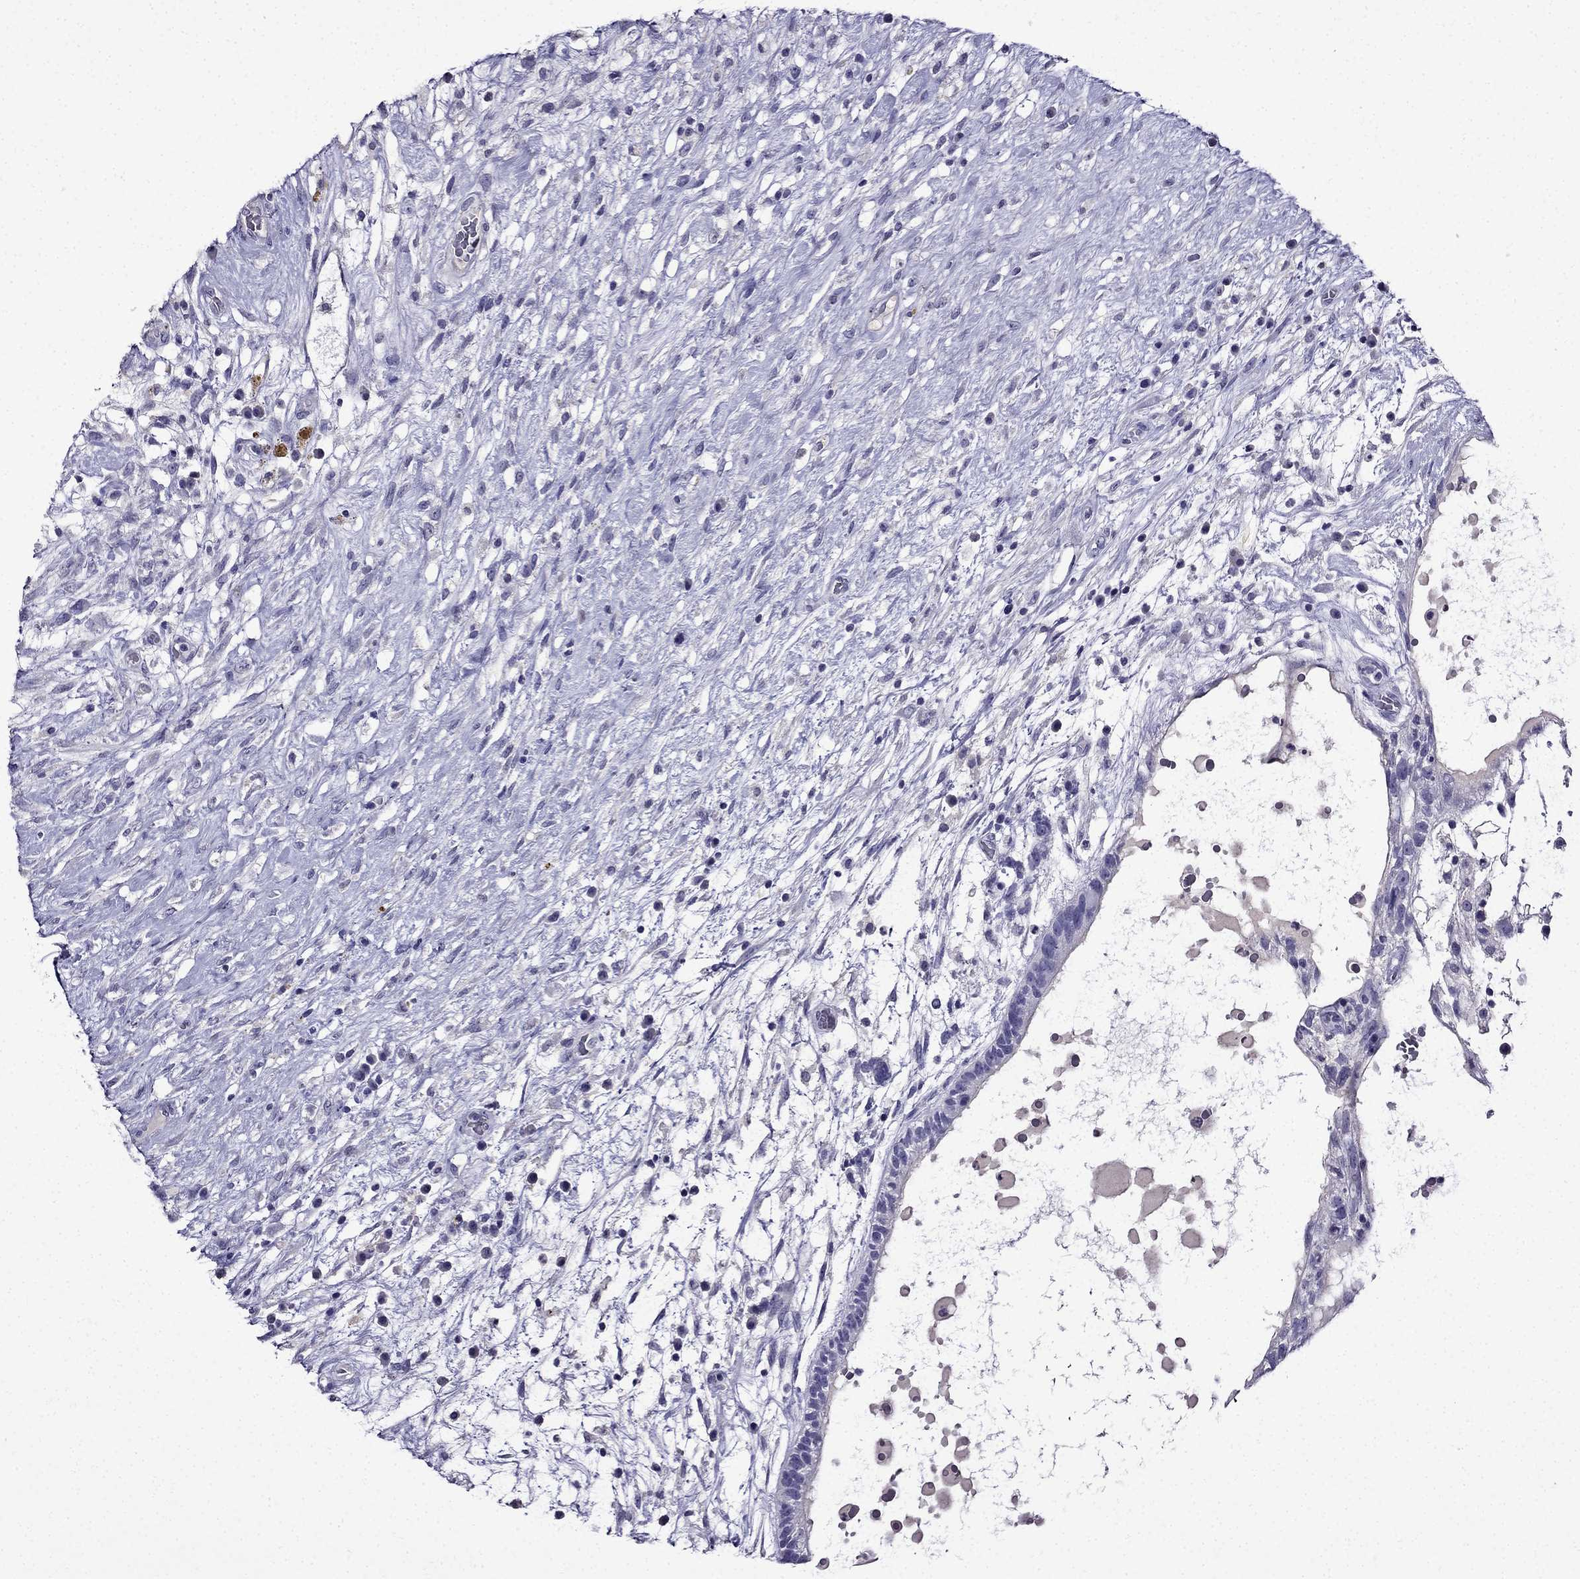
{"staining": {"intensity": "negative", "quantity": "none", "location": "none"}, "tissue": "testis cancer", "cell_type": "Tumor cells", "image_type": "cancer", "snomed": [{"axis": "morphology", "description": "Normal tissue, NOS"}, {"axis": "morphology", "description": "Carcinoma, Embryonal, NOS"}, {"axis": "topography", "description": "Testis"}], "caption": "An image of testis embryonal carcinoma stained for a protein displays no brown staining in tumor cells.", "gene": "DNAH17", "patient": {"sex": "male", "age": 32}}